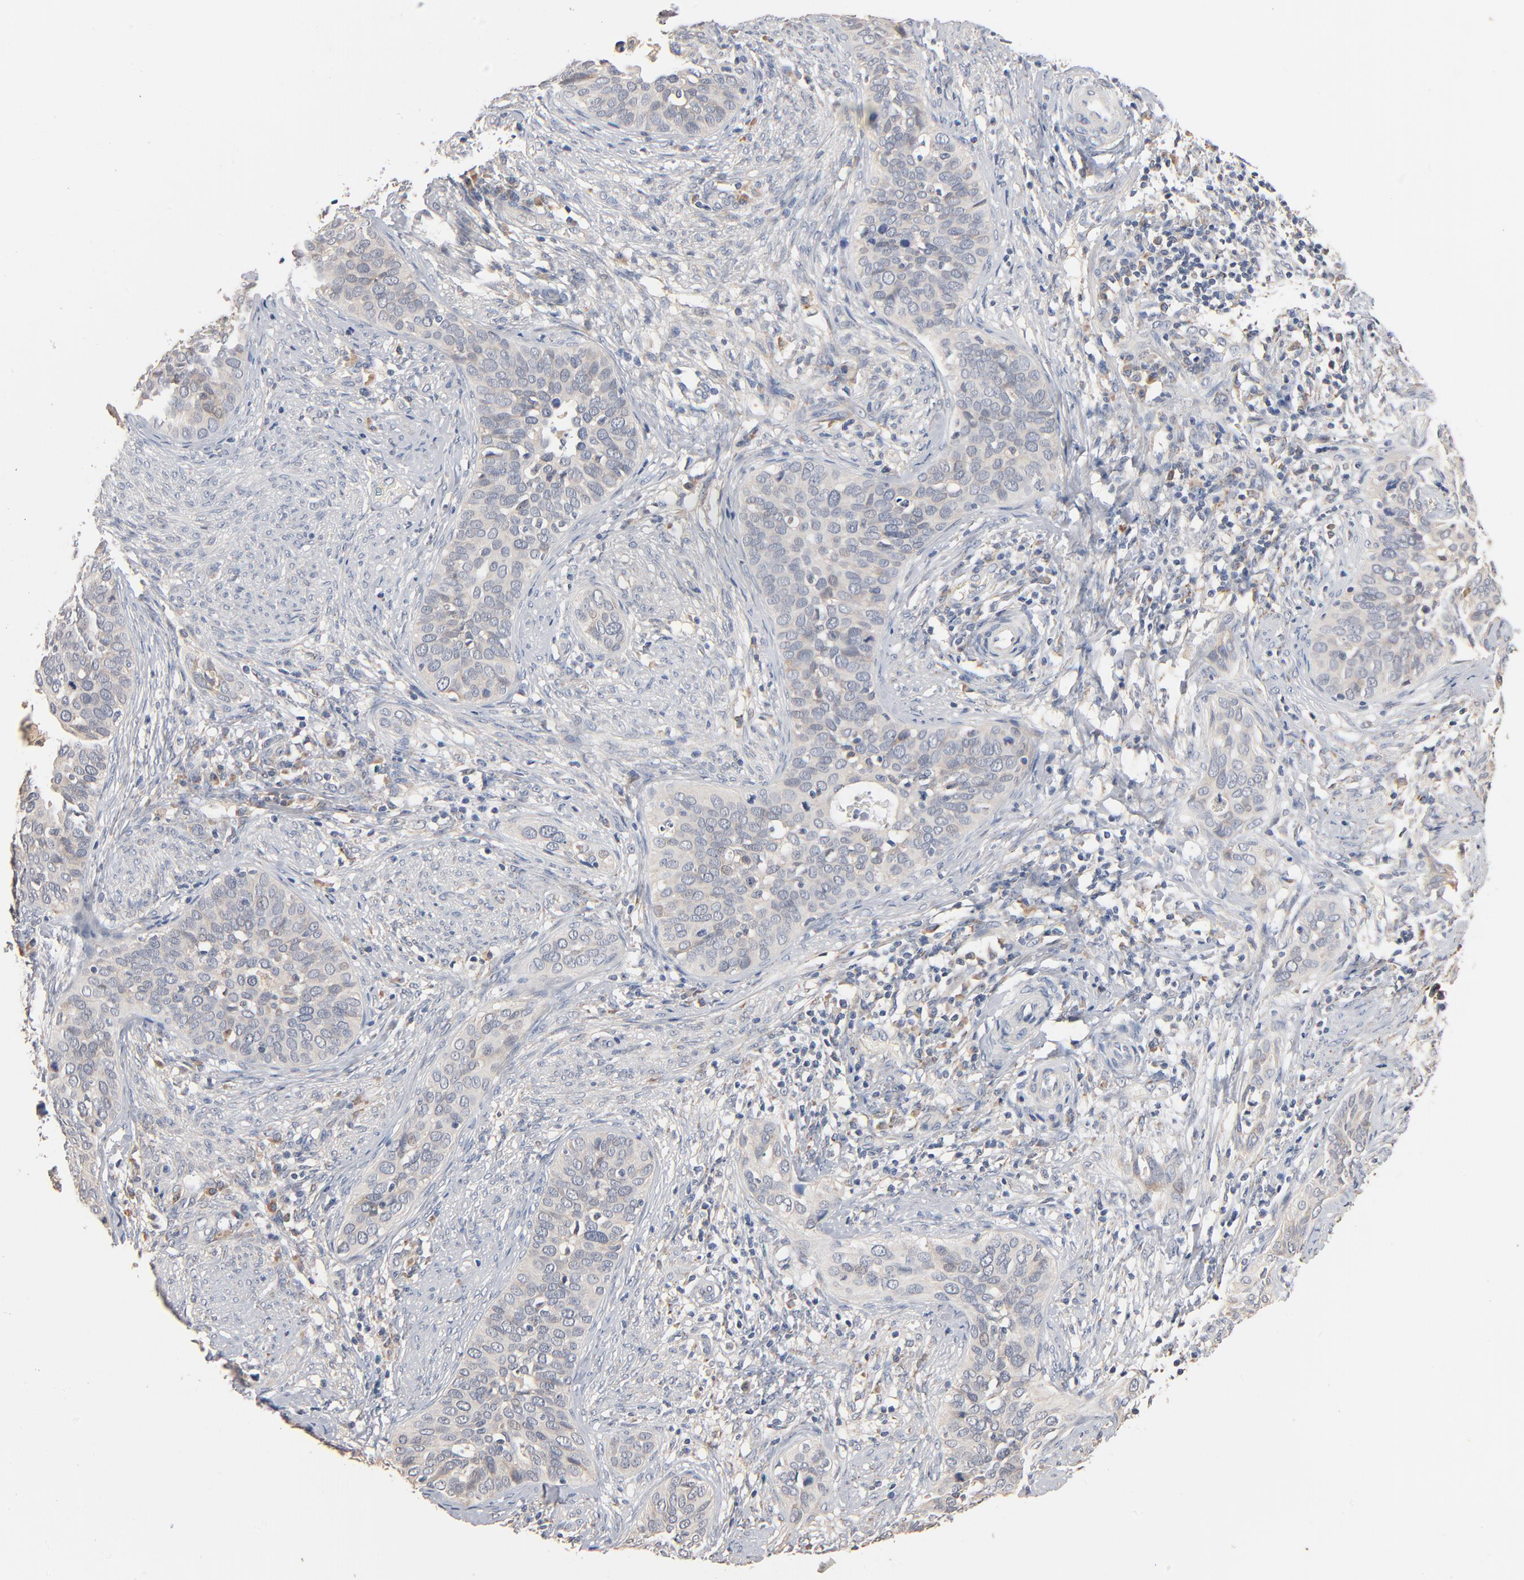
{"staining": {"intensity": "negative", "quantity": "none", "location": "none"}, "tissue": "cervical cancer", "cell_type": "Tumor cells", "image_type": "cancer", "snomed": [{"axis": "morphology", "description": "Squamous cell carcinoma, NOS"}, {"axis": "topography", "description": "Cervix"}], "caption": "This is an IHC histopathology image of human cervical cancer (squamous cell carcinoma). There is no positivity in tumor cells.", "gene": "ZDHHC8", "patient": {"sex": "female", "age": 31}}